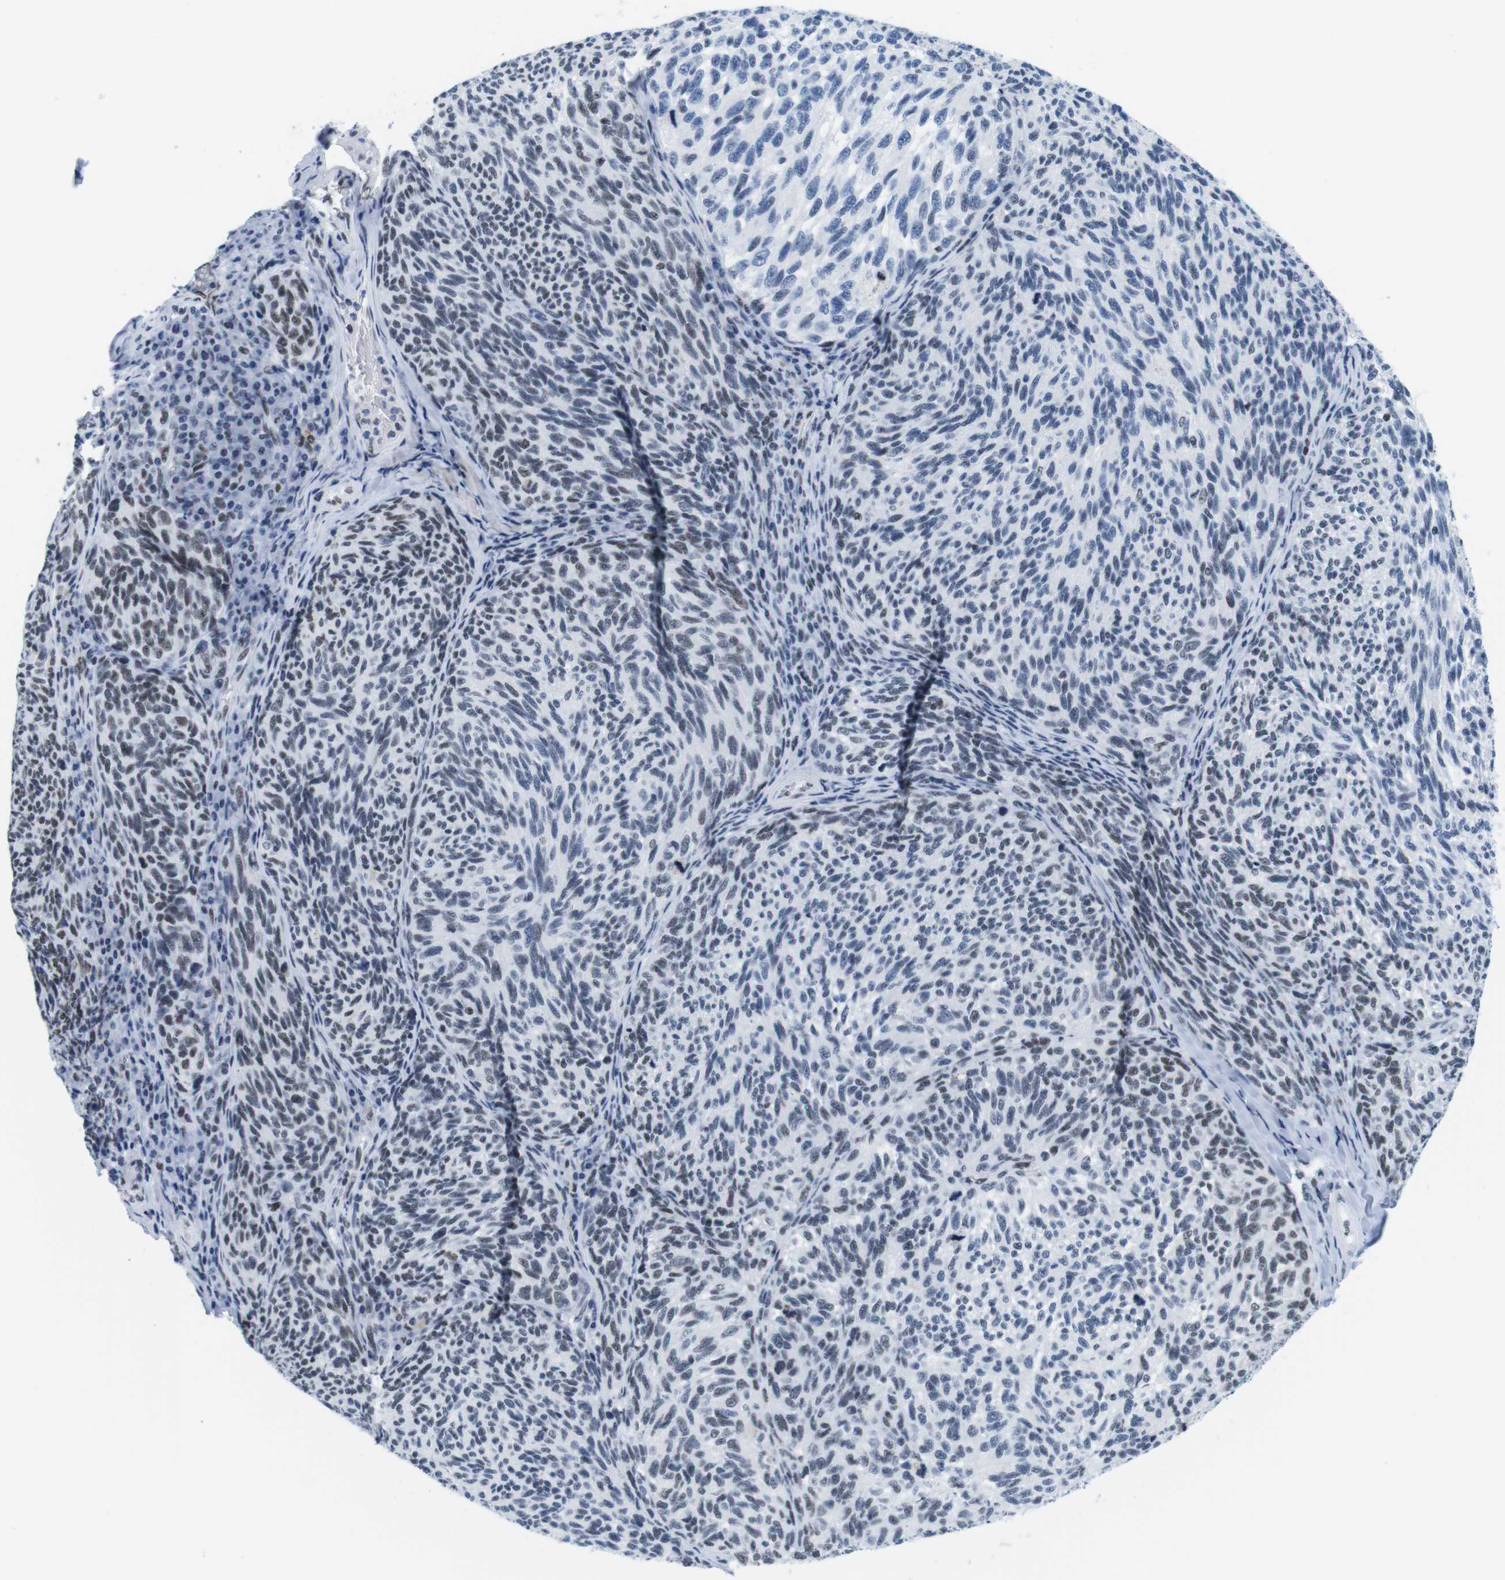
{"staining": {"intensity": "weak", "quantity": "<25%", "location": "nuclear"}, "tissue": "melanoma", "cell_type": "Tumor cells", "image_type": "cancer", "snomed": [{"axis": "morphology", "description": "Malignant melanoma, NOS"}, {"axis": "topography", "description": "Skin"}], "caption": "The histopathology image displays no staining of tumor cells in malignant melanoma. (Brightfield microscopy of DAB (3,3'-diaminobenzidine) immunohistochemistry at high magnification).", "gene": "IFI16", "patient": {"sex": "female", "age": 73}}